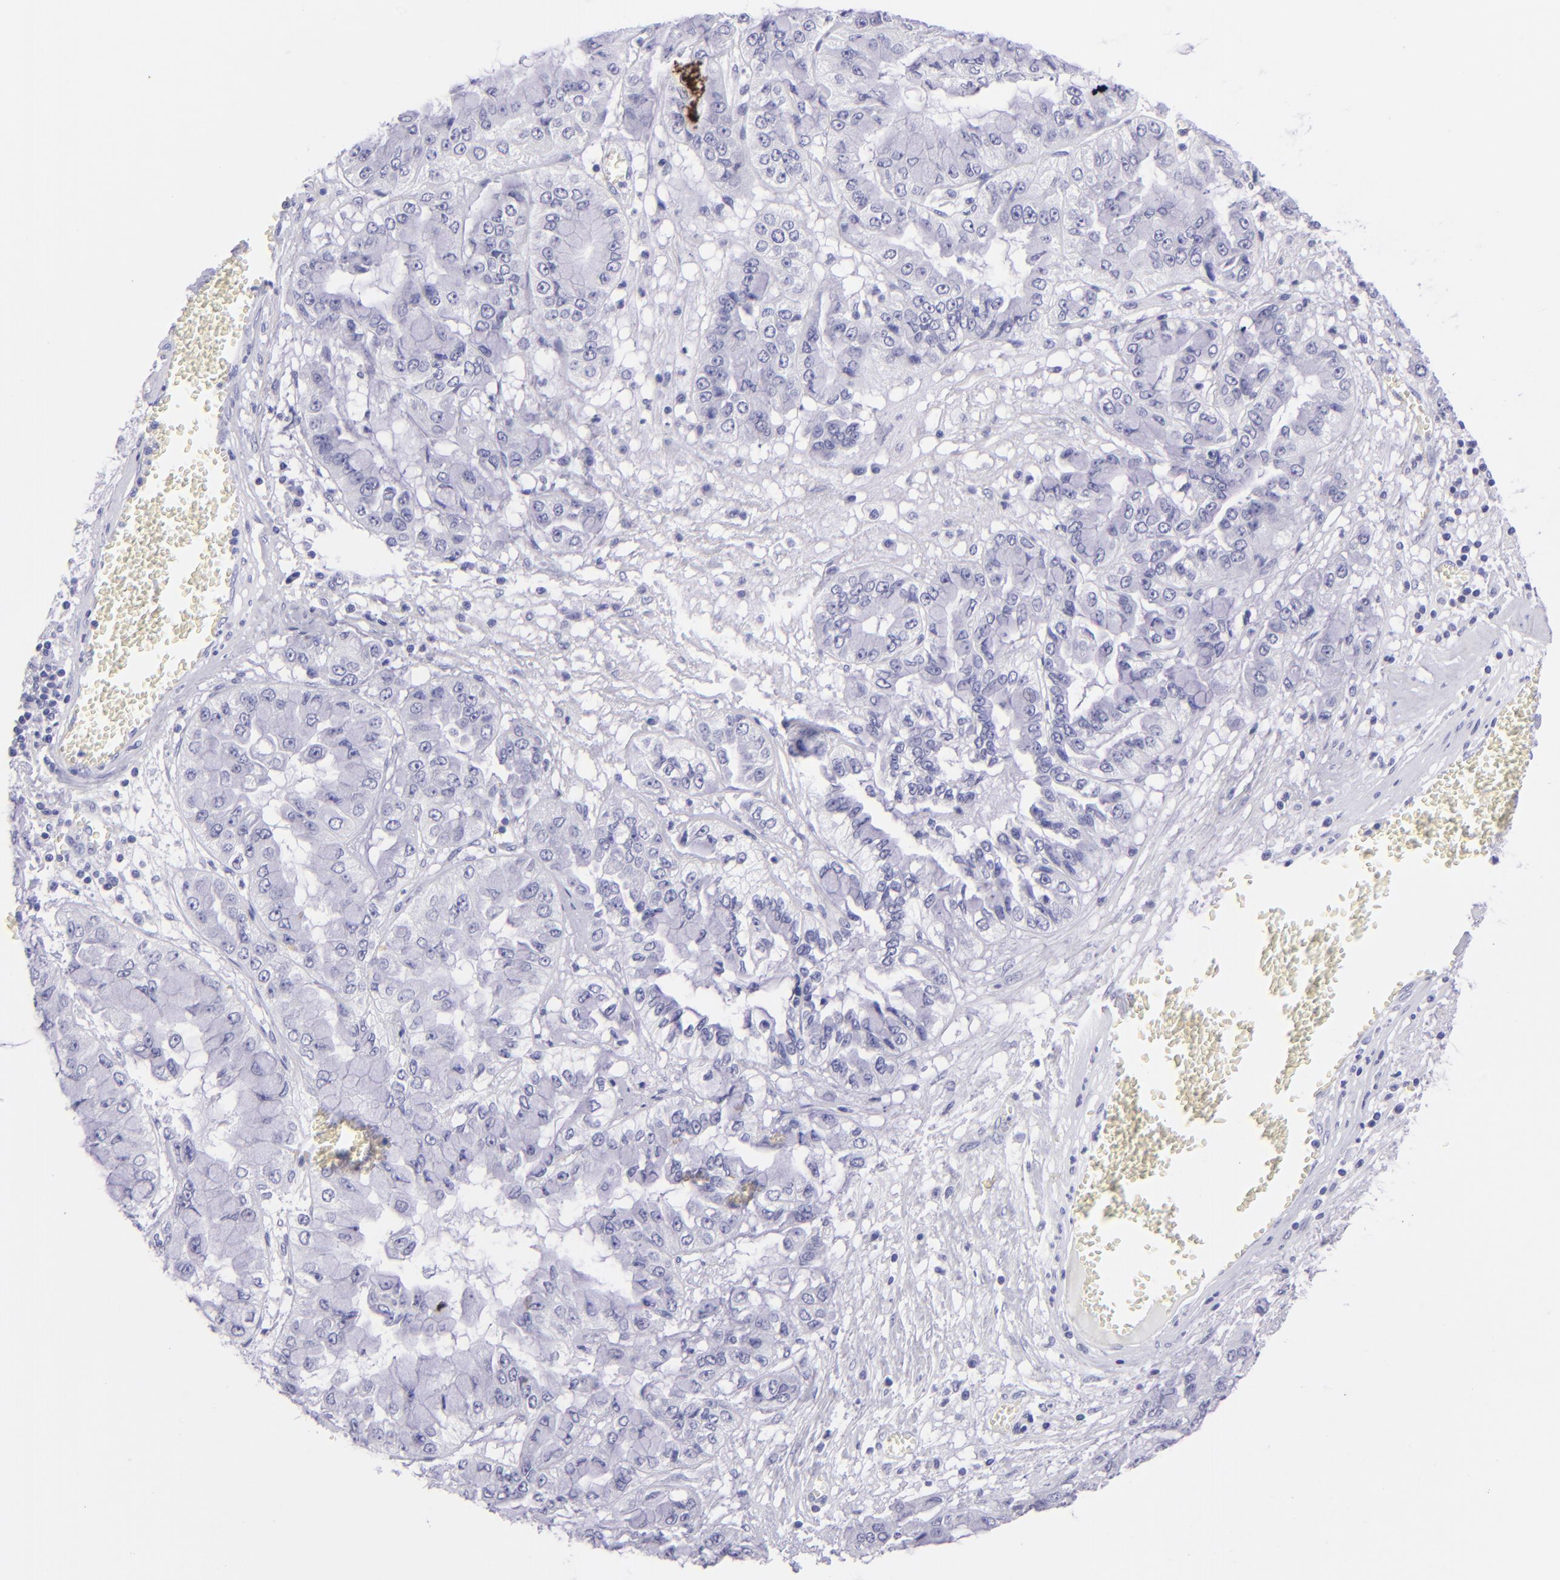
{"staining": {"intensity": "negative", "quantity": "none", "location": "none"}, "tissue": "liver cancer", "cell_type": "Tumor cells", "image_type": "cancer", "snomed": [{"axis": "morphology", "description": "Cholangiocarcinoma"}, {"axis": "topography", "description": "Liver"}], "caption": "Cholangiocarcinoma (liver) stained for a protein using immunohistochemistry shows no positivity tumor cells.", "gene": "CNP", "patient": {"sex": "female", "age": 79}}